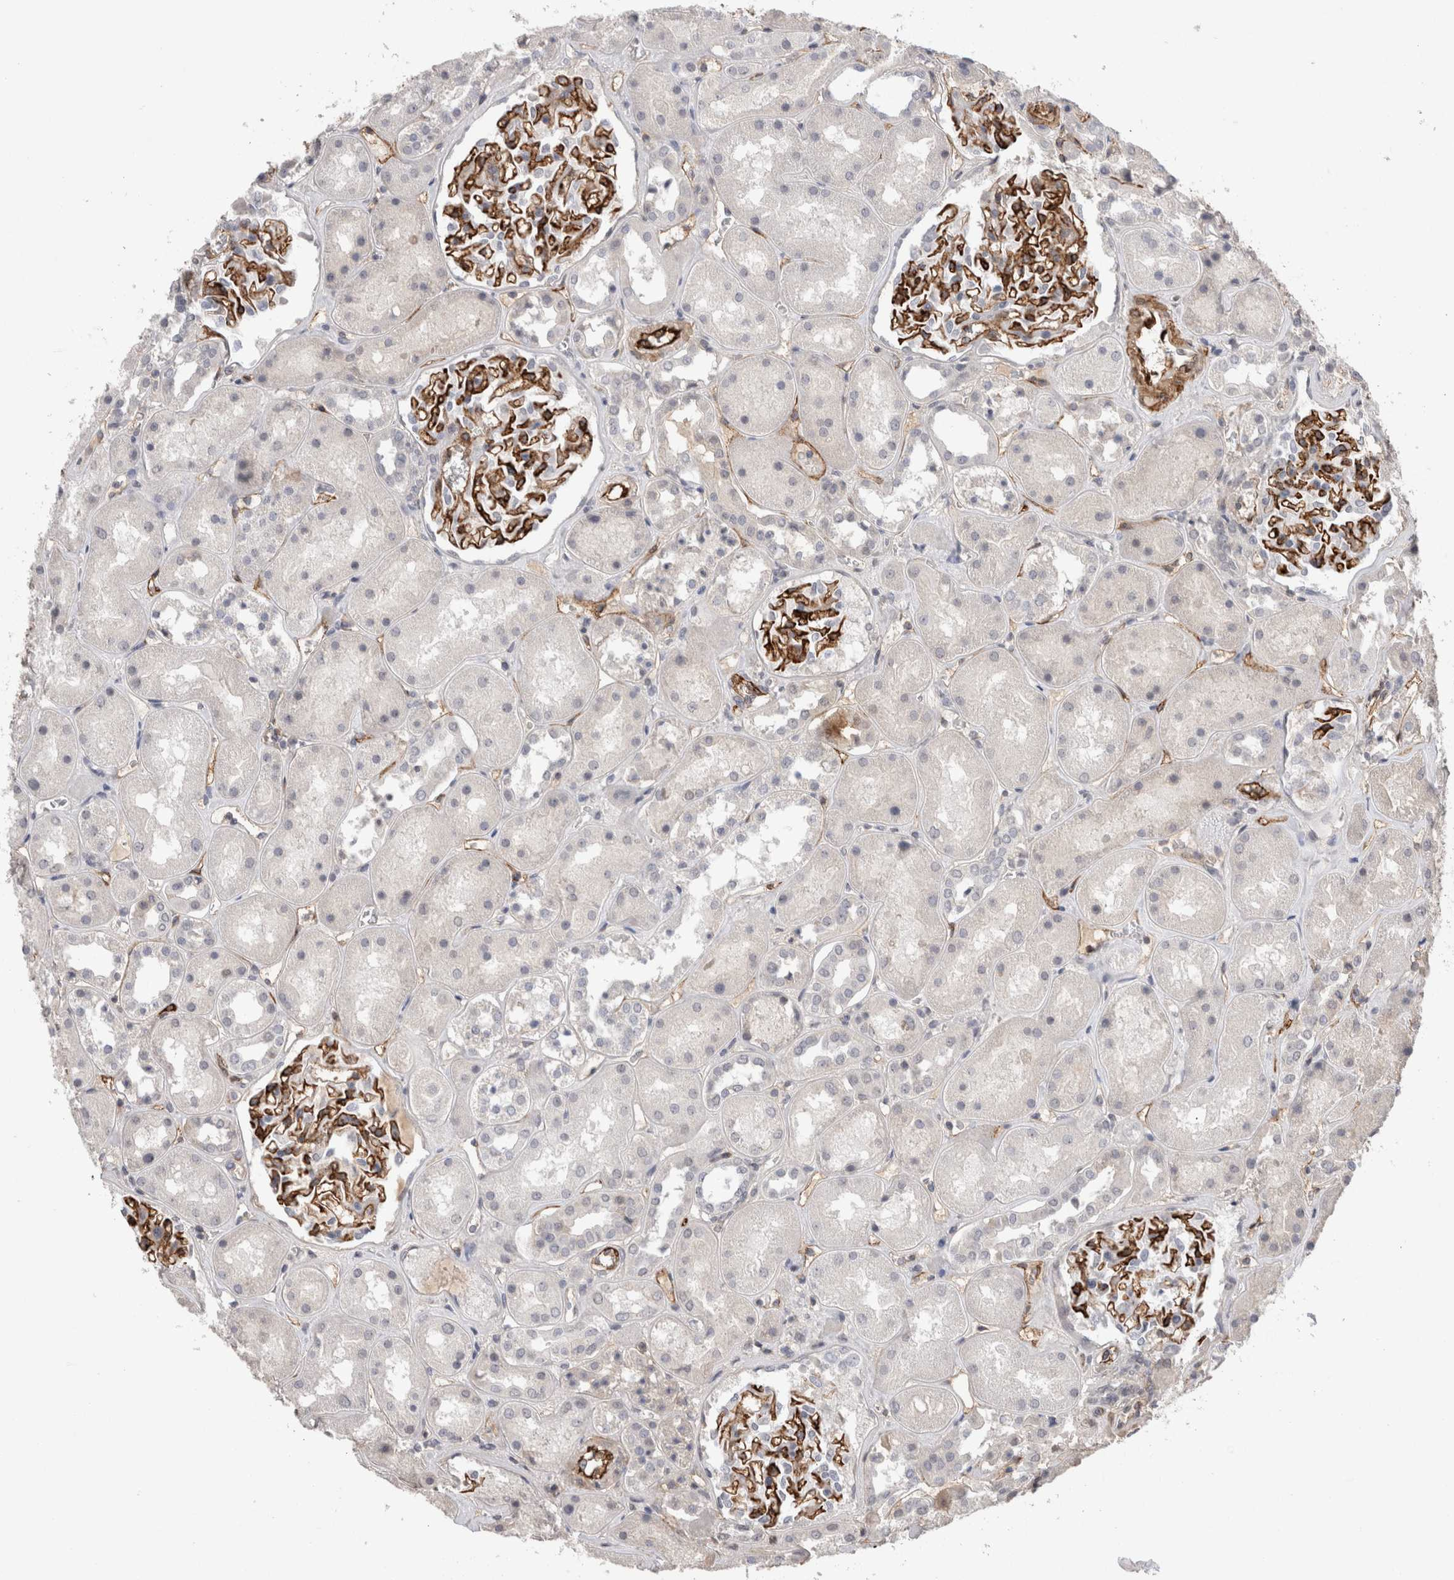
{"staining": {"intensity": "moderate", "quantity": "25%-75%", "location": "cytoplasmic/membranous"}, "tissue": "kidney", "cell_type": "Cells in glomeruli", "image_type": "normal", "snomed": [{"axis": "morphology", "description": "Normal tissue, NOS"}, {"axis": "topography", "description": "Kidney"}], "caption": "Kidney was stained to show a protein in brown. There is medium levels of moderate cytoplasmic/membranous expression in approximately 25%-75% of cells in glomeruli. Ihc stains the protein of interest in brown and the nuclei are stained blue.", "gene": "CDH13", "patient": {"sex": "male", "age": 70}}